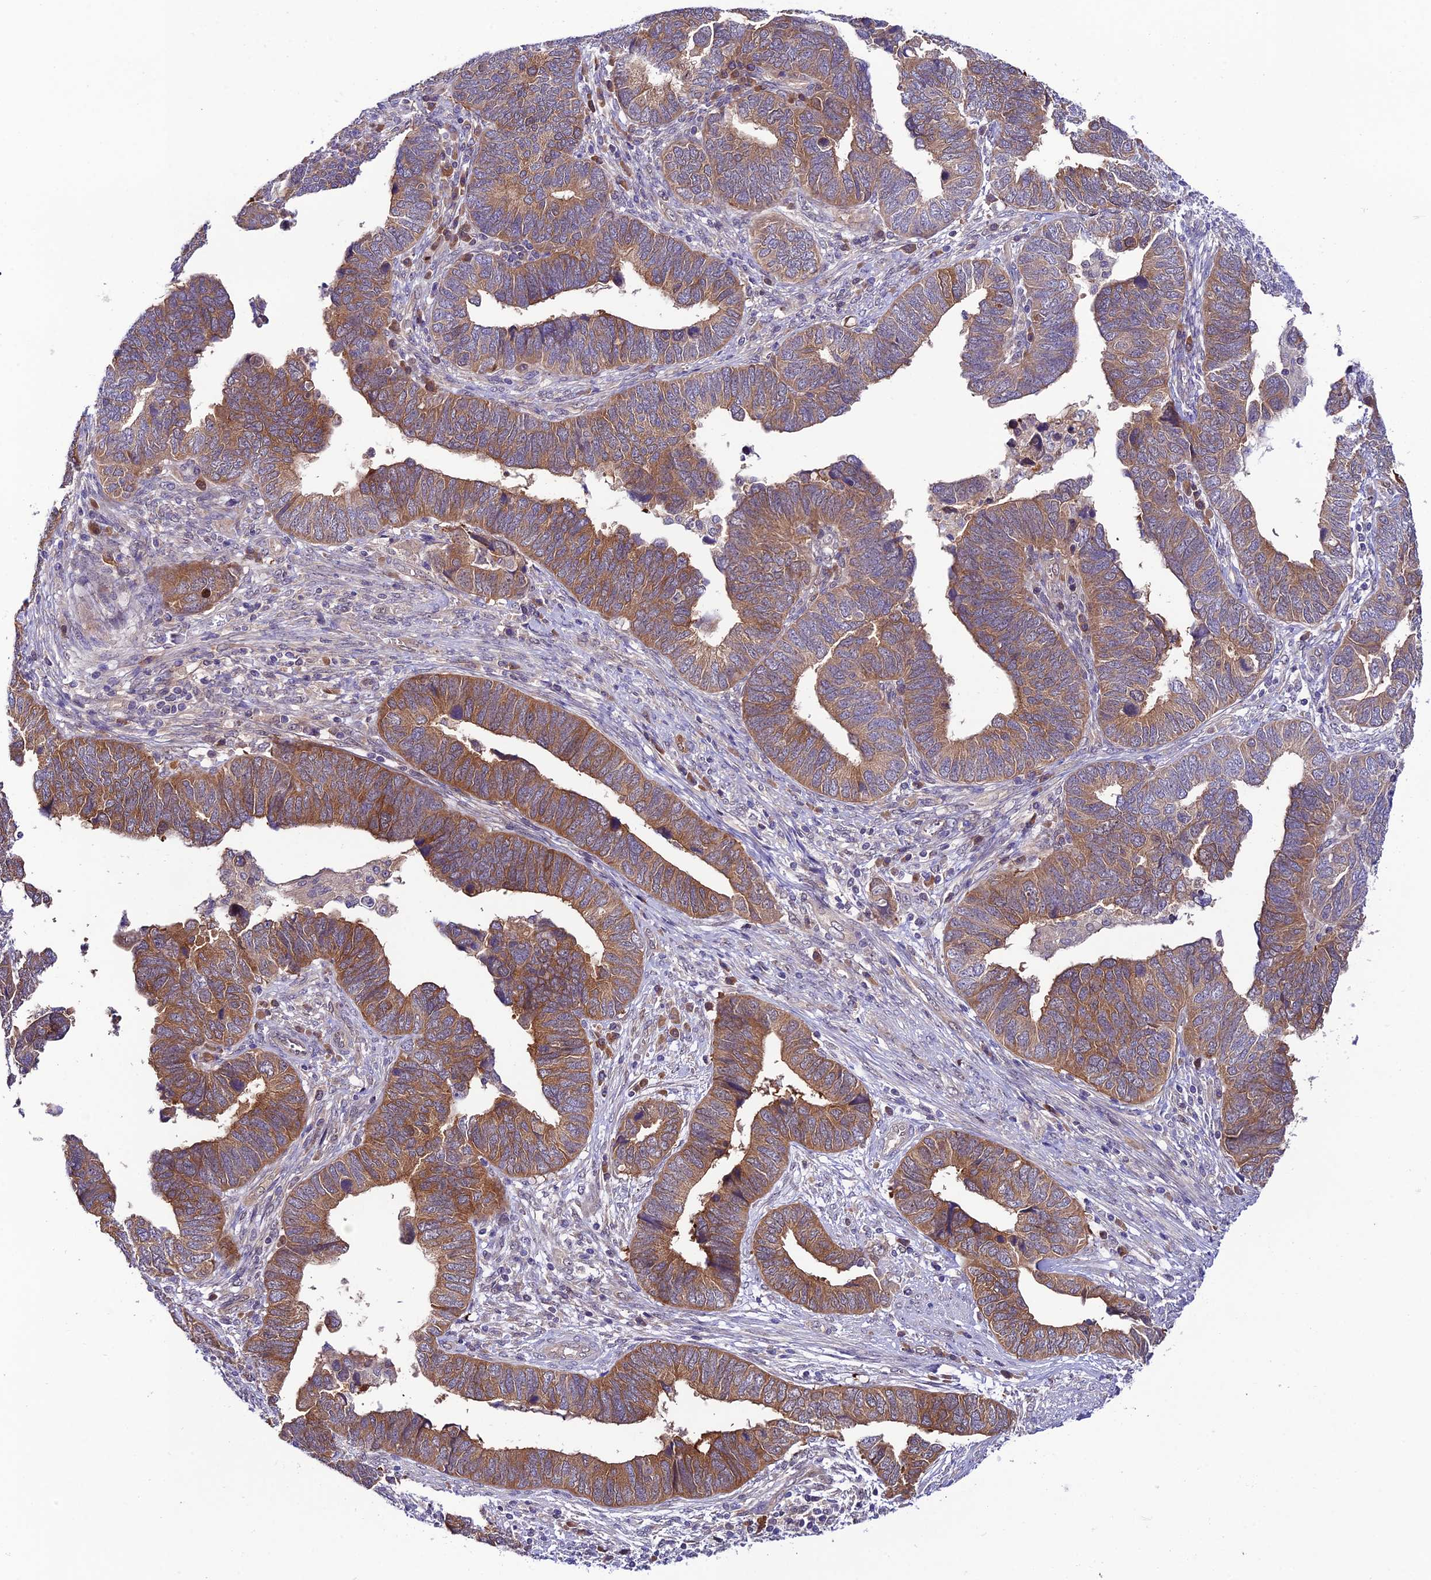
{"staining": {"intensity": "moderate", "quantity": ">75%", "location": "cytoplasmic/membranous"}, "tissue": "endometrial cancer", "cell_type": "Tumor cells", "image_type": "cancer", "snomed": [{"axis": "morphology", "description": "Adenocarcinoma, NOS"}, {"axis": "topography", "description": "Endometrium"}], "caption": "About >75% of tumor cells in endometrial cancer (adenocarcinoma) reveal moderate cytoplasmic/membranous protein staining as visualized by brown immunohistochemical staining.", "gene": "TRIM40", "patient": {"sex": "female", "age": 79}}